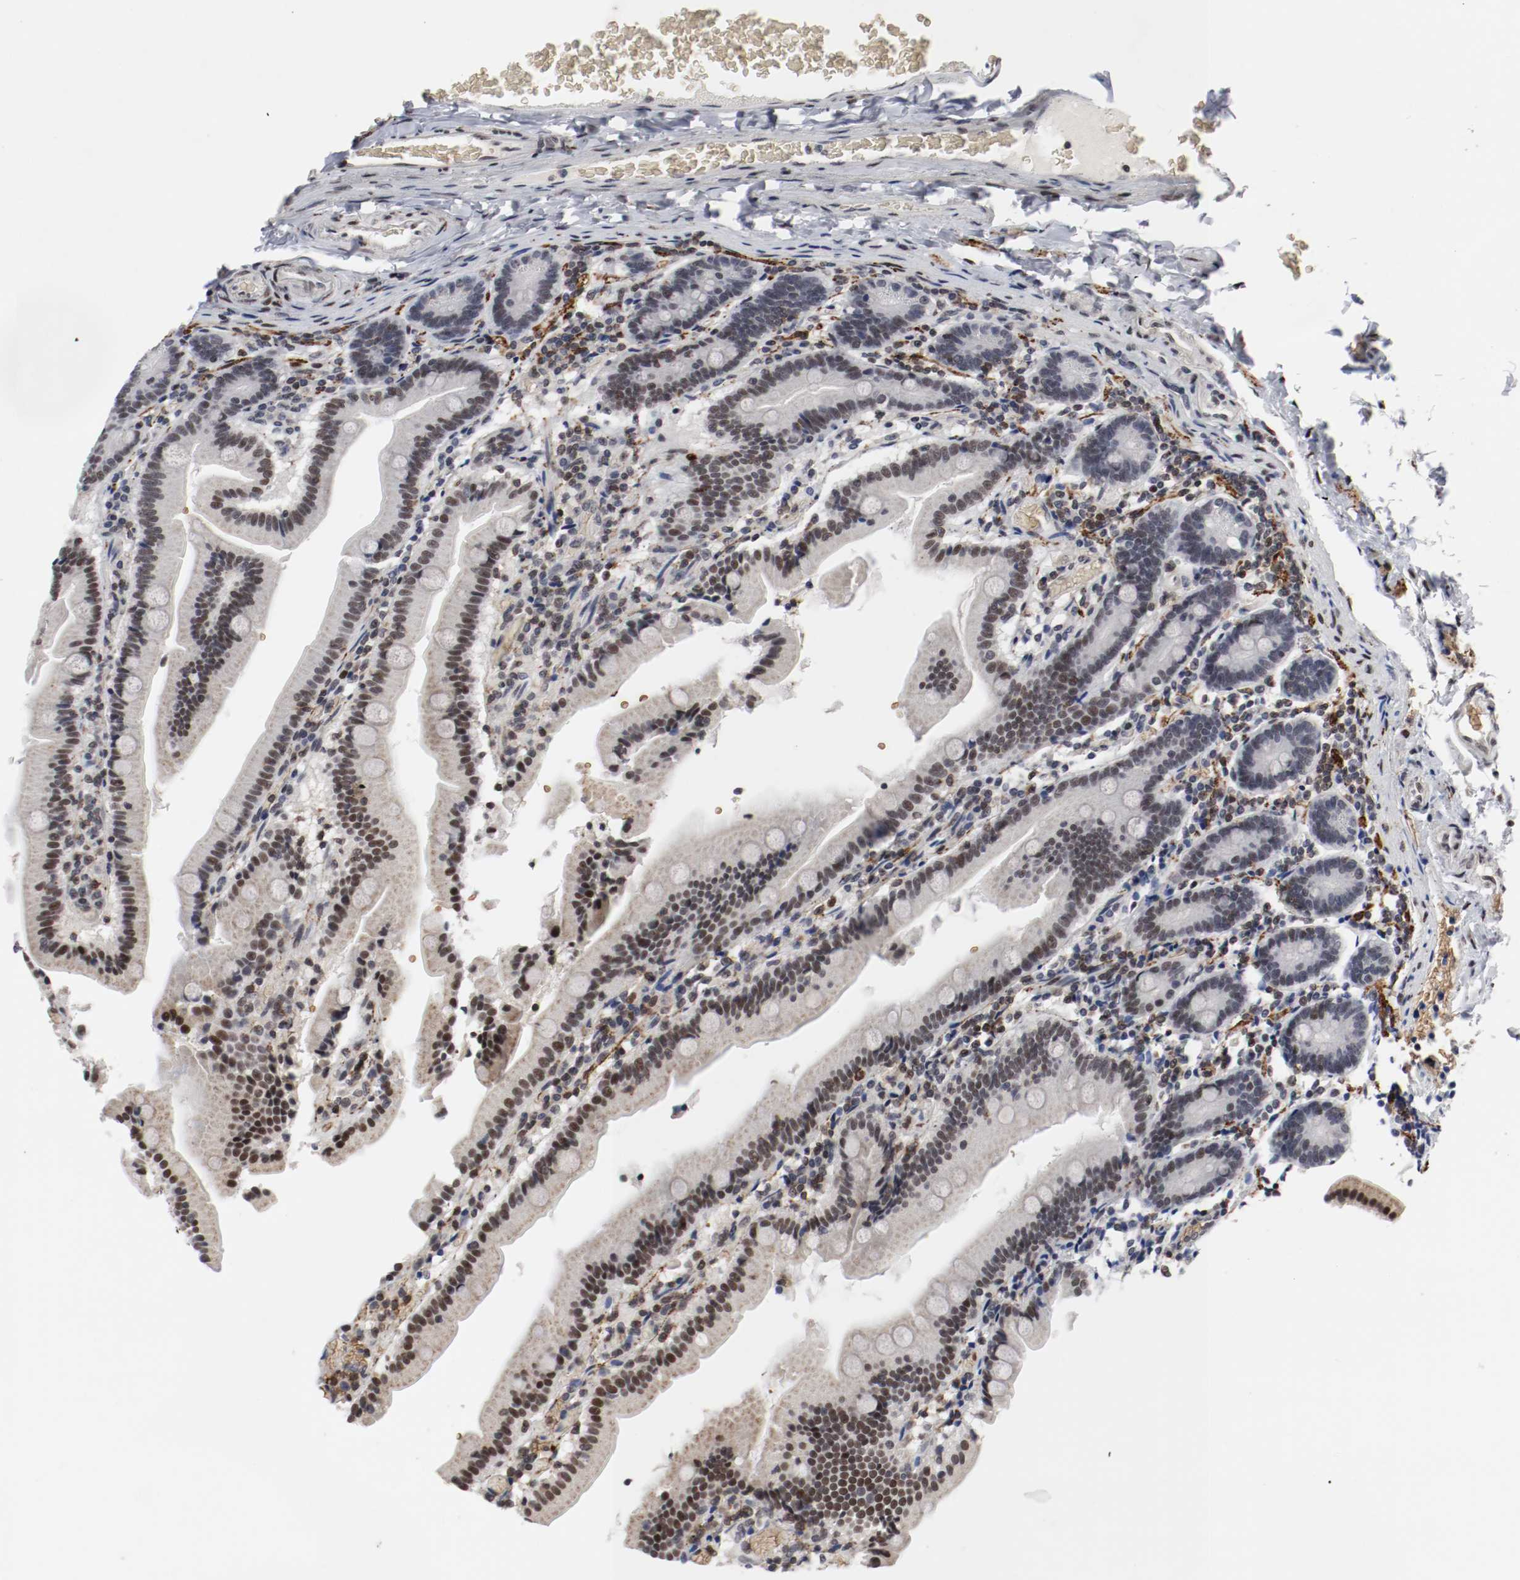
{"staining": {"intensity": "moderate", "quantity": "25%-75%", "location": "cytoplasmic/membranous,nuclear"}, "tissue": "duodenum", "cell_type": "Glandular cells", "image_type": "normal", "snomed": [{"axis": "morphology", "description": "Normal tissue, NOS"}, {"axis": "topography", "description": "Duodenum"}], "caption": "DAB immunohistochemical staining of normal duodenum exhibits moderate cytoplasmic/membranous,nuclear protein staining in approximately 25%-75% of glandular cells. The protein is shown in brown color, while the nuclei are stained blue.", "gene": "JUND", "patient": {"sex": "female", "age": 53}}